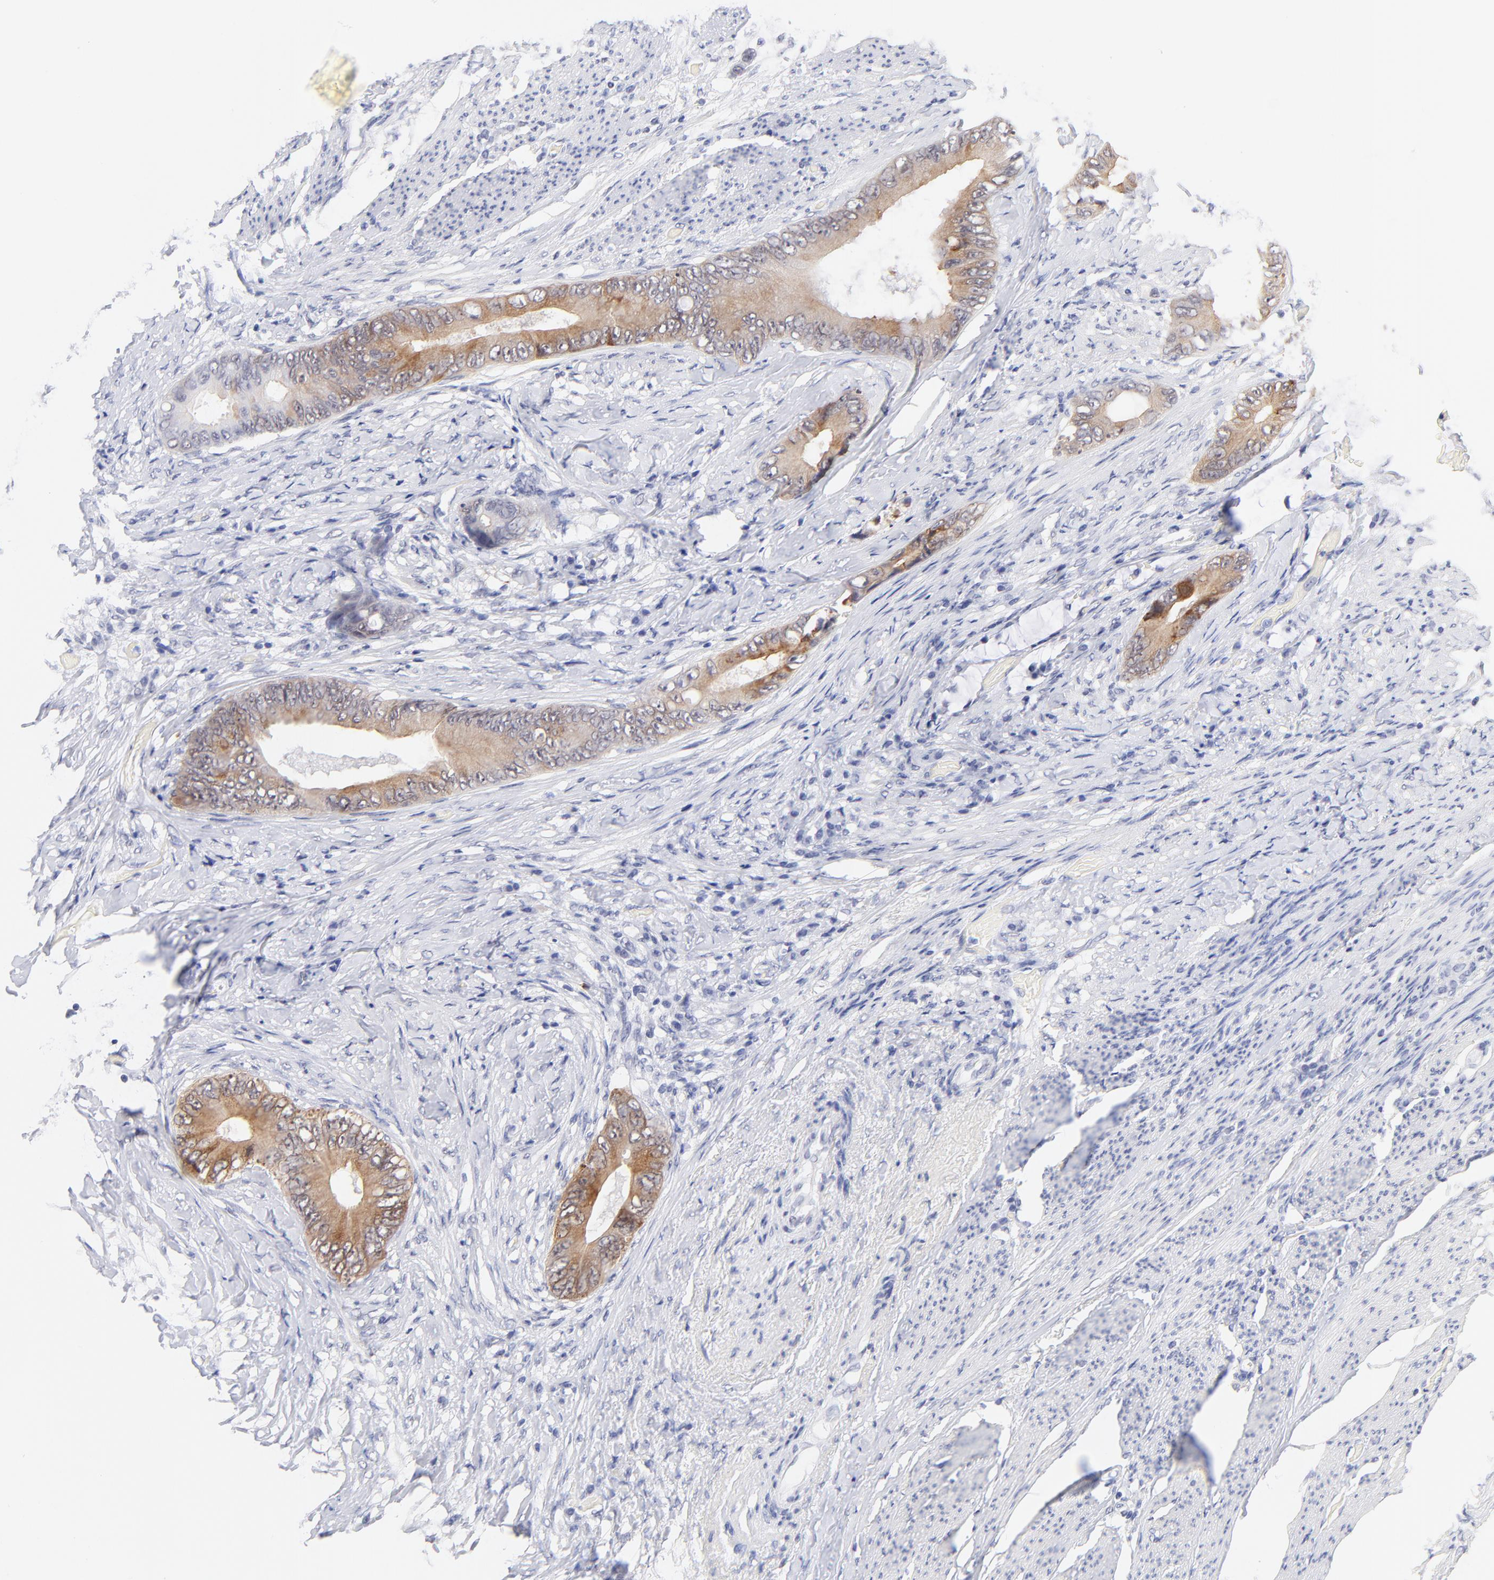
{"staining": {"intensity": "moderate", "quantity": ">75%", "location": "cytoplasmic/membranous"}, "tissue": "colorectal cancer", "cell_type": "Tumor cells", "image_type": "cancer", "snomed": [{"axis": "morphology", "description": "Normal tissue, NOS"}, {"axis": "morphology", "description": "Adenocarcinoma, NOS"}, {"axis": "topography", "description": "Rectum"}, {"axis": "topography", "description": "Peripheral nerve tissue"}], "caption": "Moderate cytoplasmic/membranous staining for a protein is appreciated in about >75% of tumor cells of colorectal cancer (adenocarcinoma) using immunohistochemistry (IHC).", "gene": "ZNF74", "patient": {"sex": "female", "age": 77}}